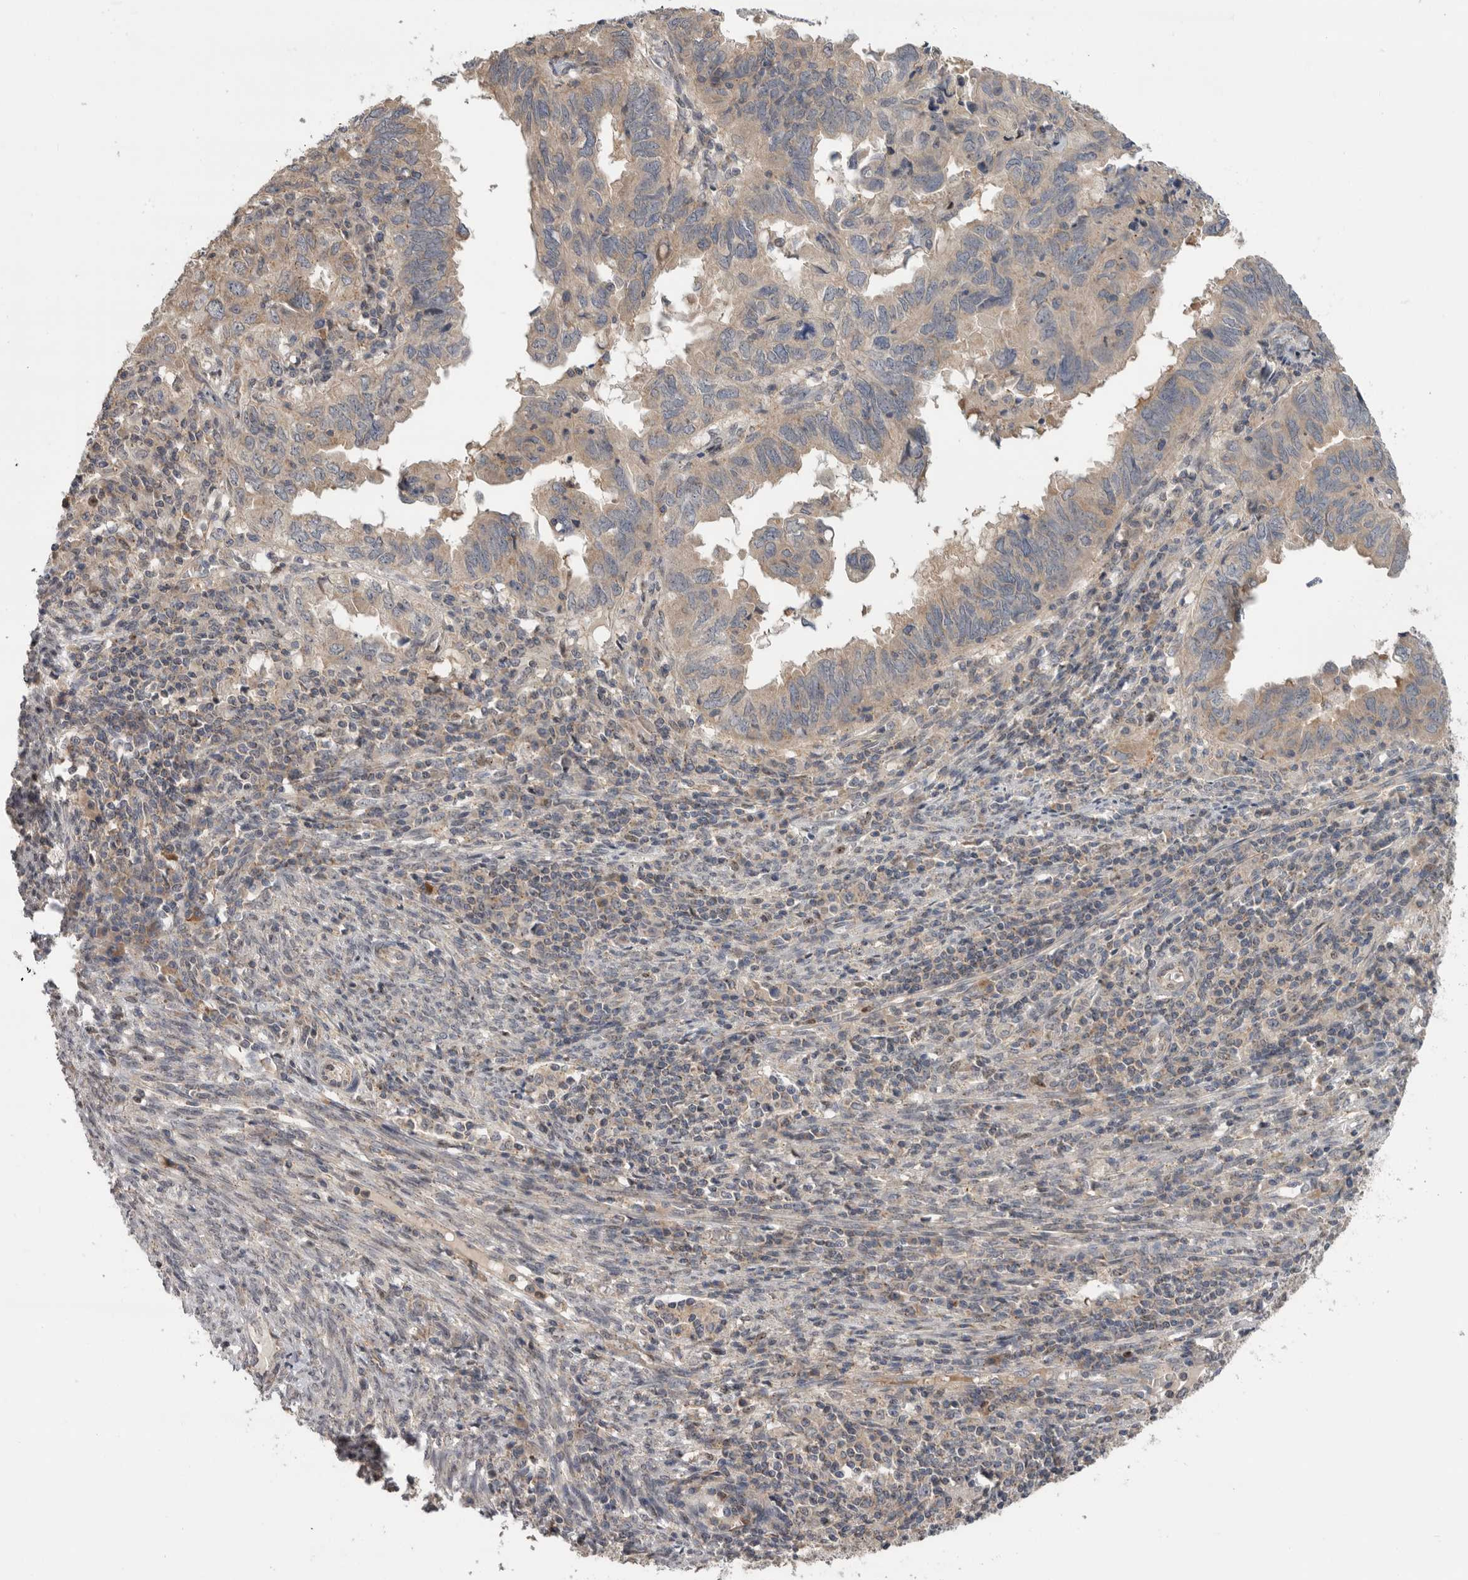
{"staining": {"intensity": "weak", "quantity": "25%-75%", "location": "cytoplasmic/membranous"}, "tissue": "endometrial cancer", "cell_type": "Tumor cells", "image_type": "cancer", "snomed": [{"axis": "morphology", "description": "Adenocarcinoma, NOS"}, {"axis": "topography", "description": "Uterus"}], "caption": "Endometrial cancer stained for a protein displays weak cytoplasmic/membranous positivity in tumor cells. The protein is stained brown, and the nuclei are stained in blue (DAB (3,3'-diaminobenzidine) IHC with brightfield microscopy, high magnification).", "gene": "KLK5", "patient": {"sex": "female", "age": 77}}